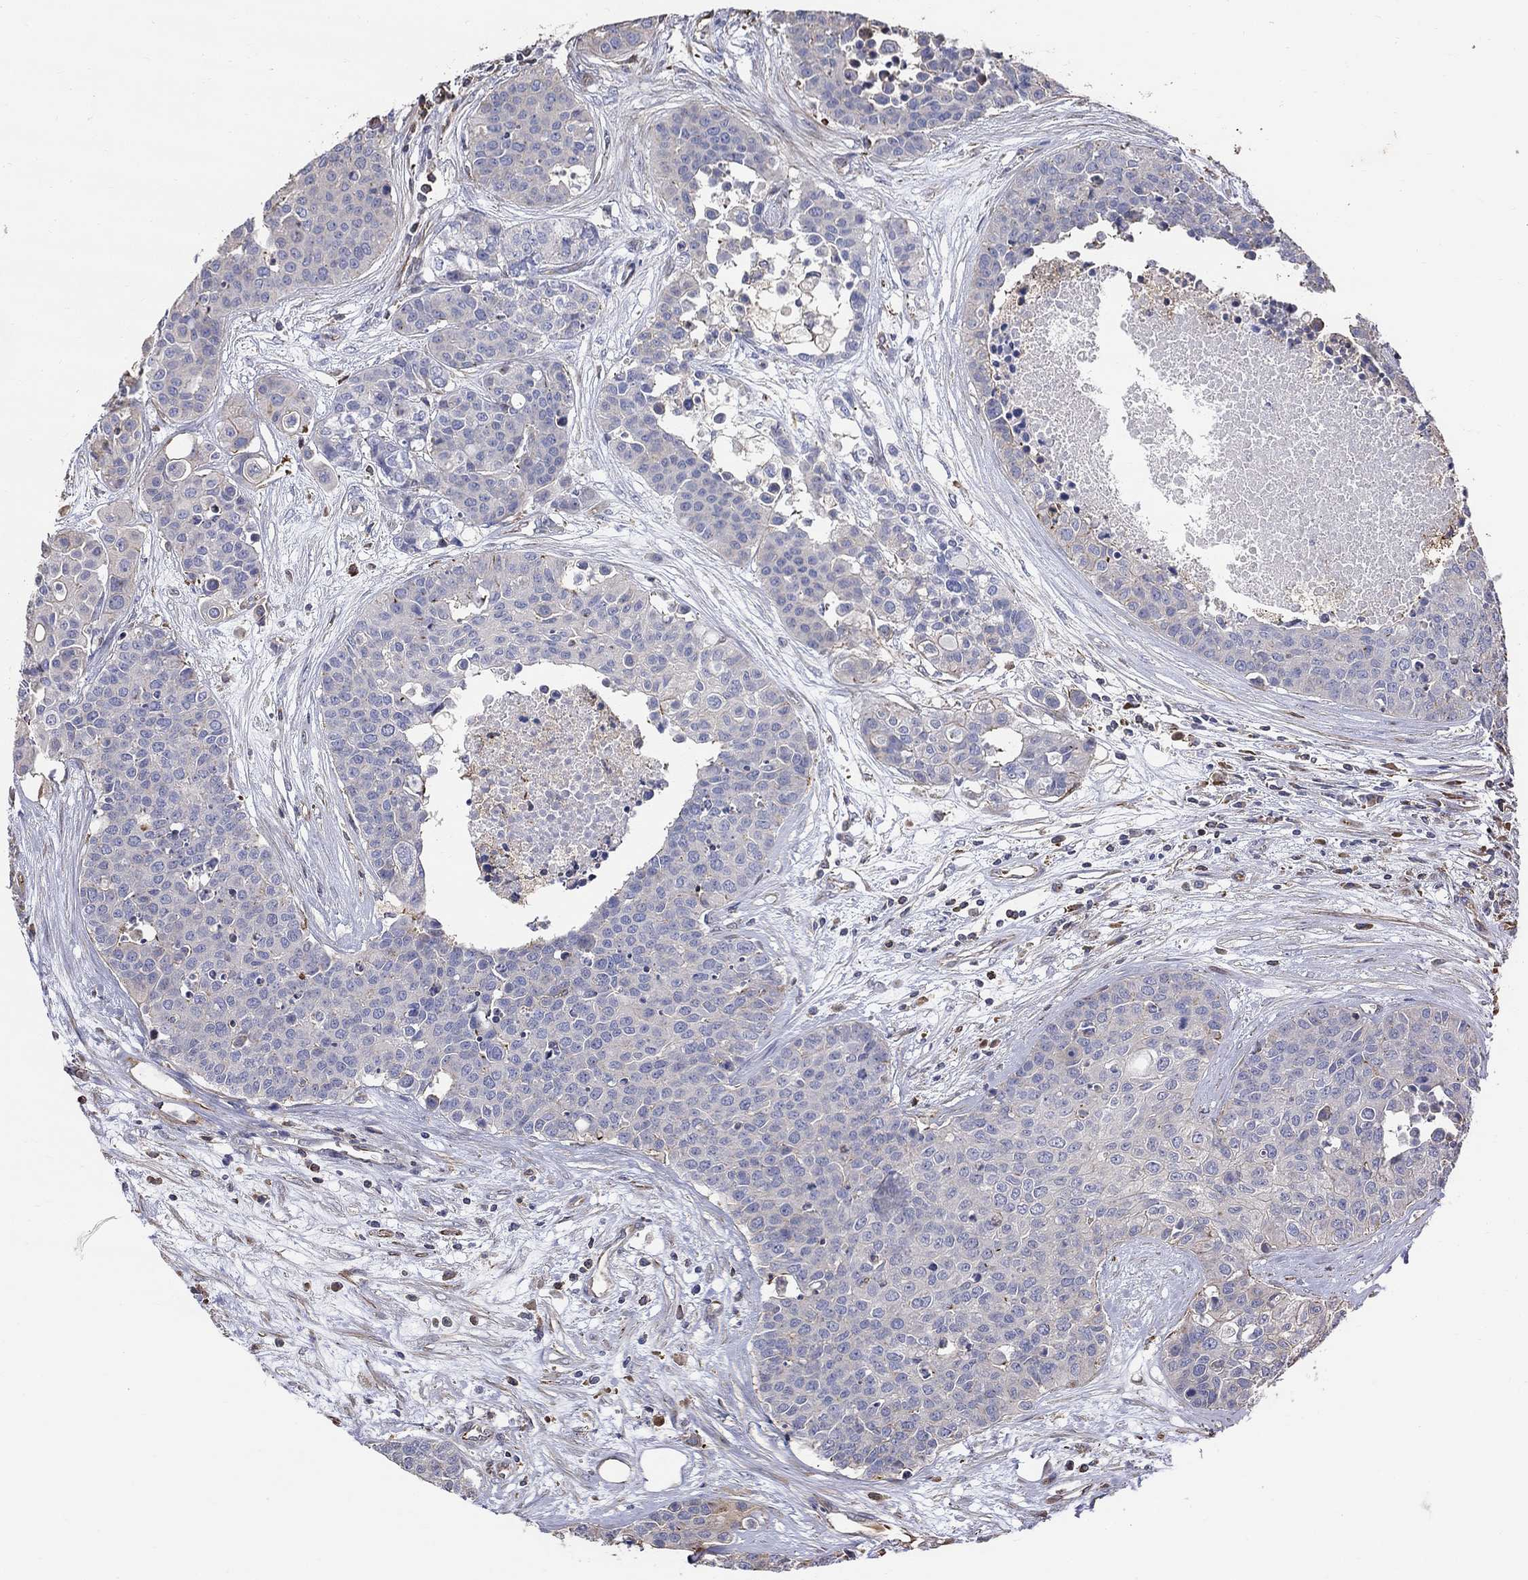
{"staining": {"intensity": "negative", "quantity": "none", "location": "none"}, "tissue": "carcinoid", "cell_type": "Tumor cells", "image_type": "cancer", "snomed": [{"axis": "morphology", "description": "Carcinoid, malignant, NOS"}, {"axis": "topography", "description": "Colon"}], "caption": "Tumor cells are negative for brown protein staining in carcinoid.", "gene": "NPHP1", "patient": {"sex": "male", "age": 81}}